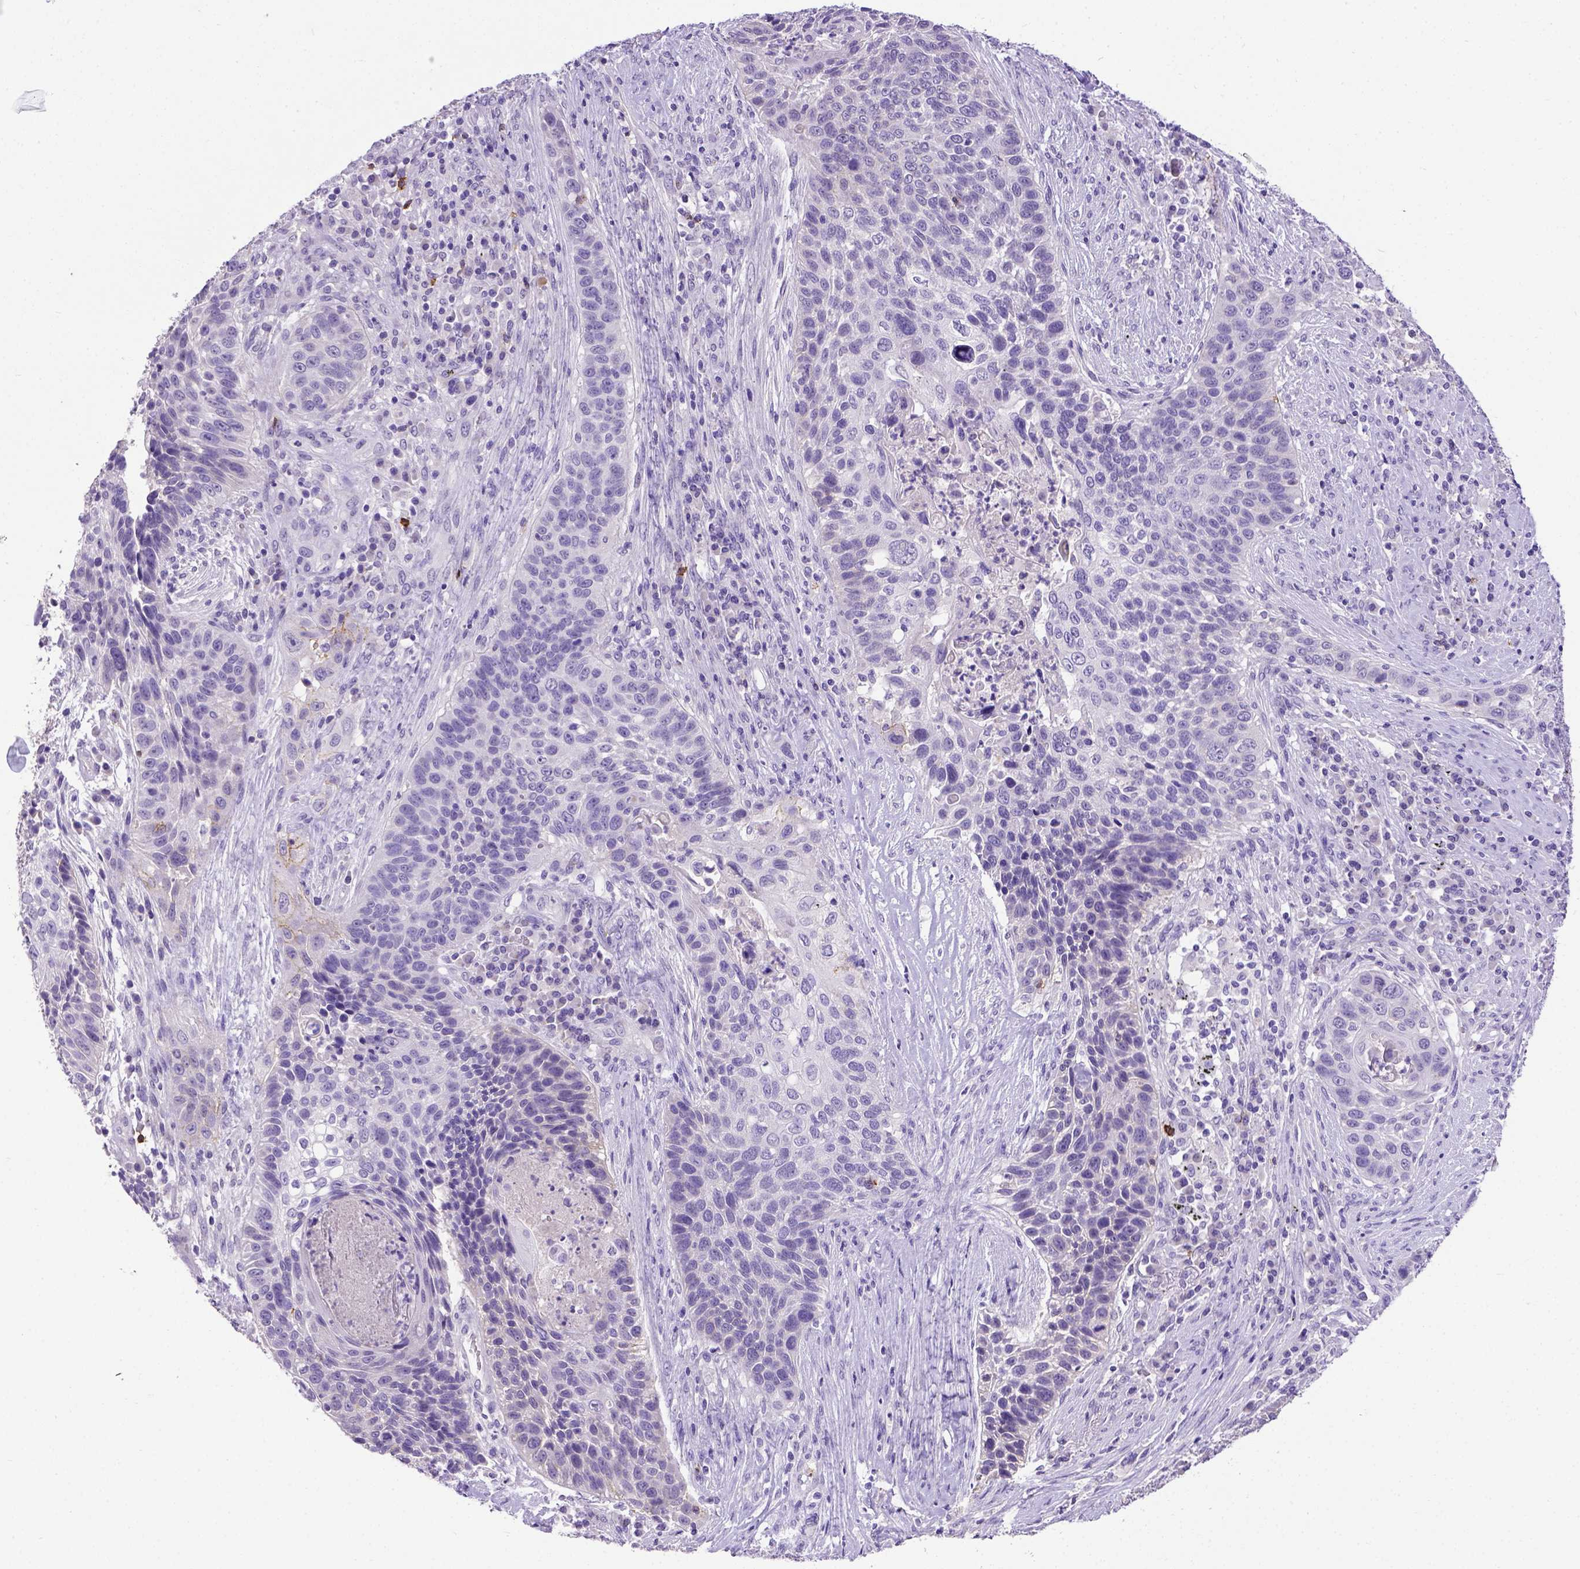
{"staining": {"intensity": "negative", "quantity": "none", "location": "none"}, "tissue": "lung cancer", "cell_type": "Tumor cells", "image_type": "cancer", "snomed": [{"axis": "morphology", "description": "Squamous cell carcinoma, NOS"}, {"axis": "morphology", "description": "Squamous cell carcinoma, metastatic, NOS"}, {"axis": "topography", "description": "Lung"}, {"axis": "topography", "description": "Pleura, NOS"}], "caption": "This is an IHC micrograph of human lung squamous cell carcinoma. There is no expression in tumor cells.", "gene": "B3GAT1", "patient": {"sex": "male", "age": 72}}